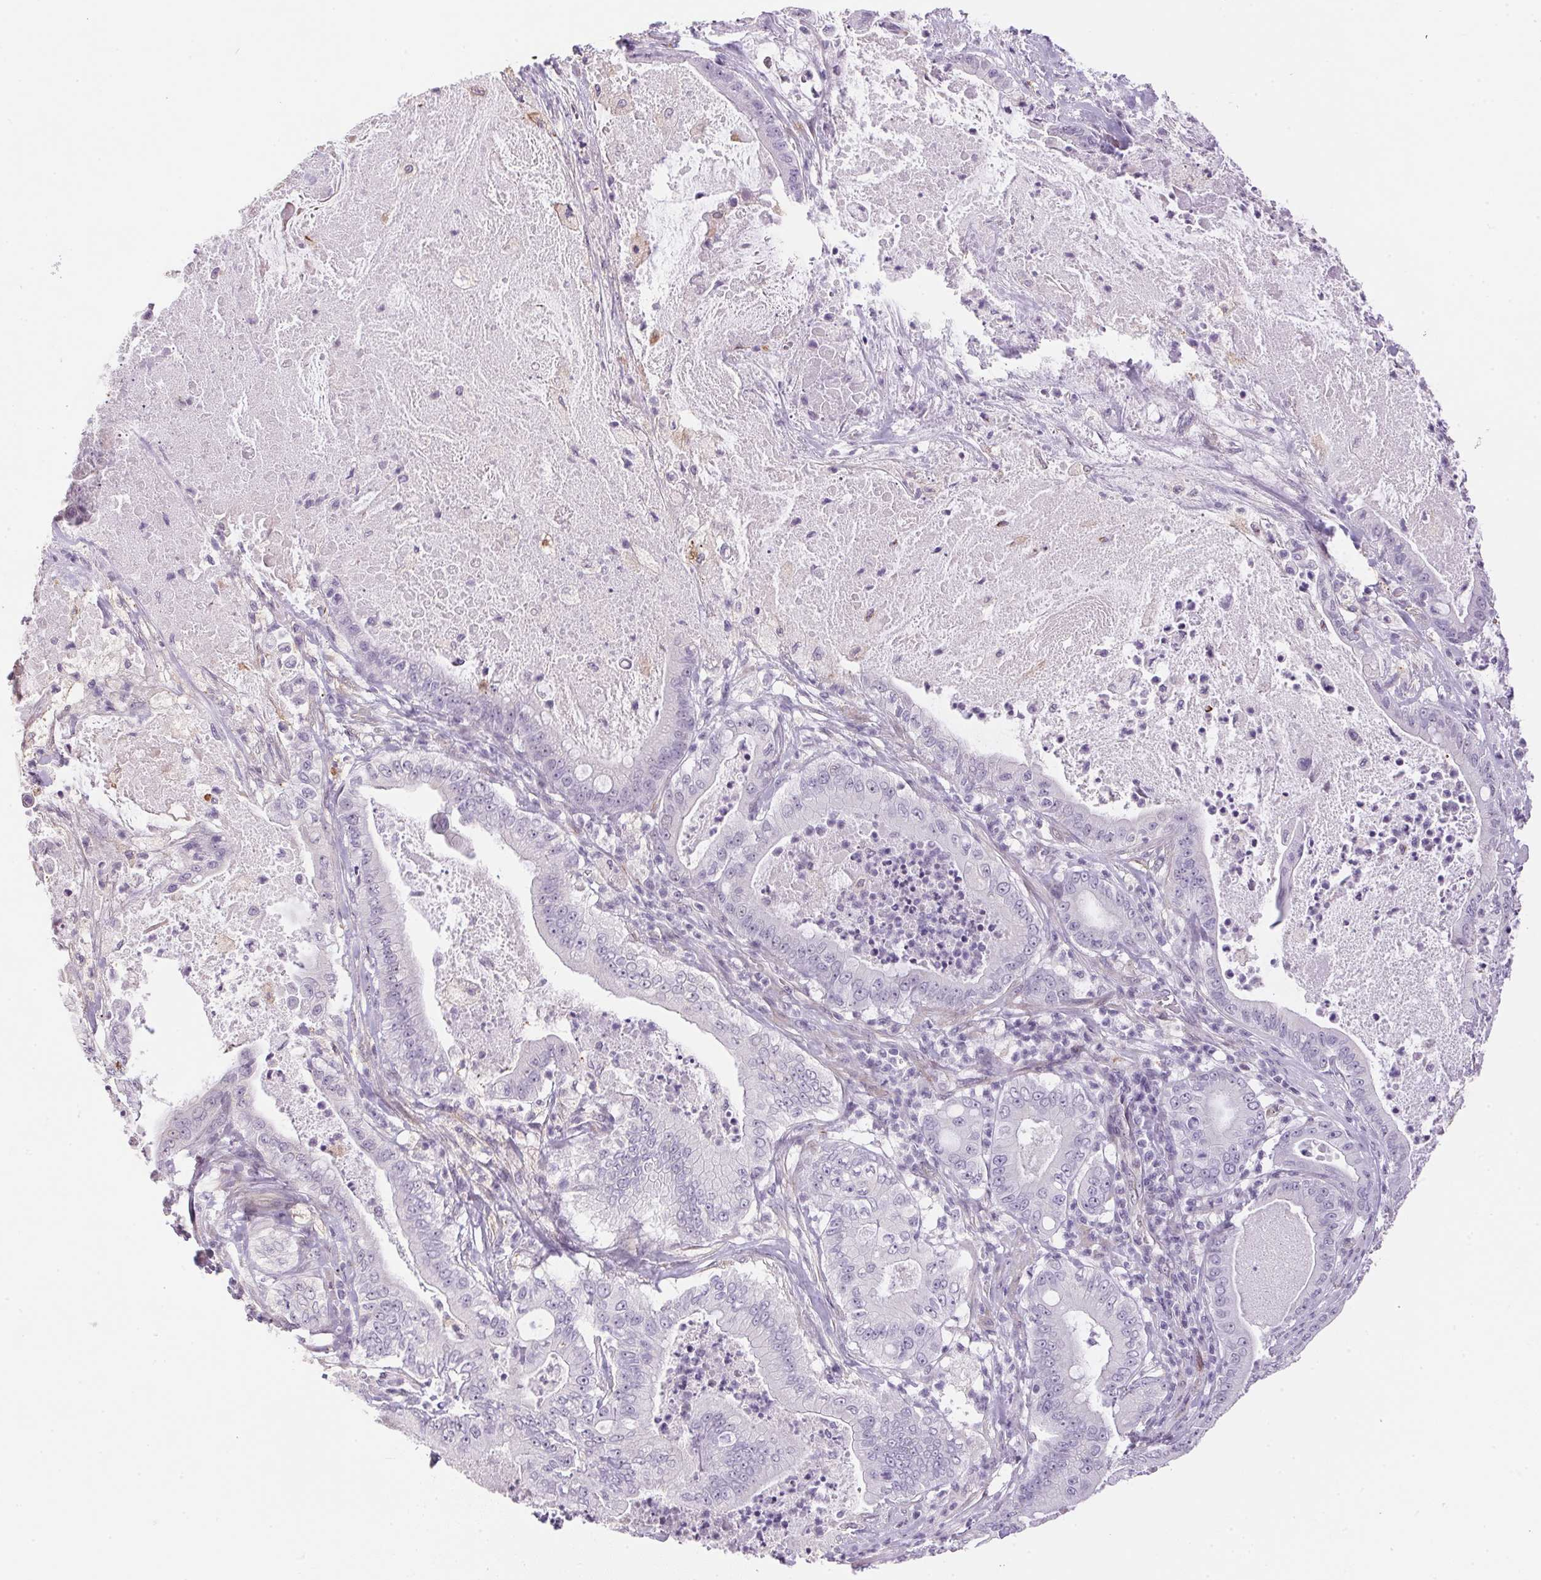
{"staining": {"intensity": "negative", "quantity": "none", "location": "none"}, "tissue": "pancreatic cancer", "cell_type": "Tumor cells", "image_type": "cancer", "snomed": [{"axis": "morphology", "description": "Adenocarcinoma, NOS"}, {"axis": "topography", "description": "Pancreas"}], "caption": "Human pancreatic adenocarcinoma stained for a protein using IHC displays no staining in tumor cells.", "gene": "GYG2", "patient": {"sex": "male", "age": 71}}